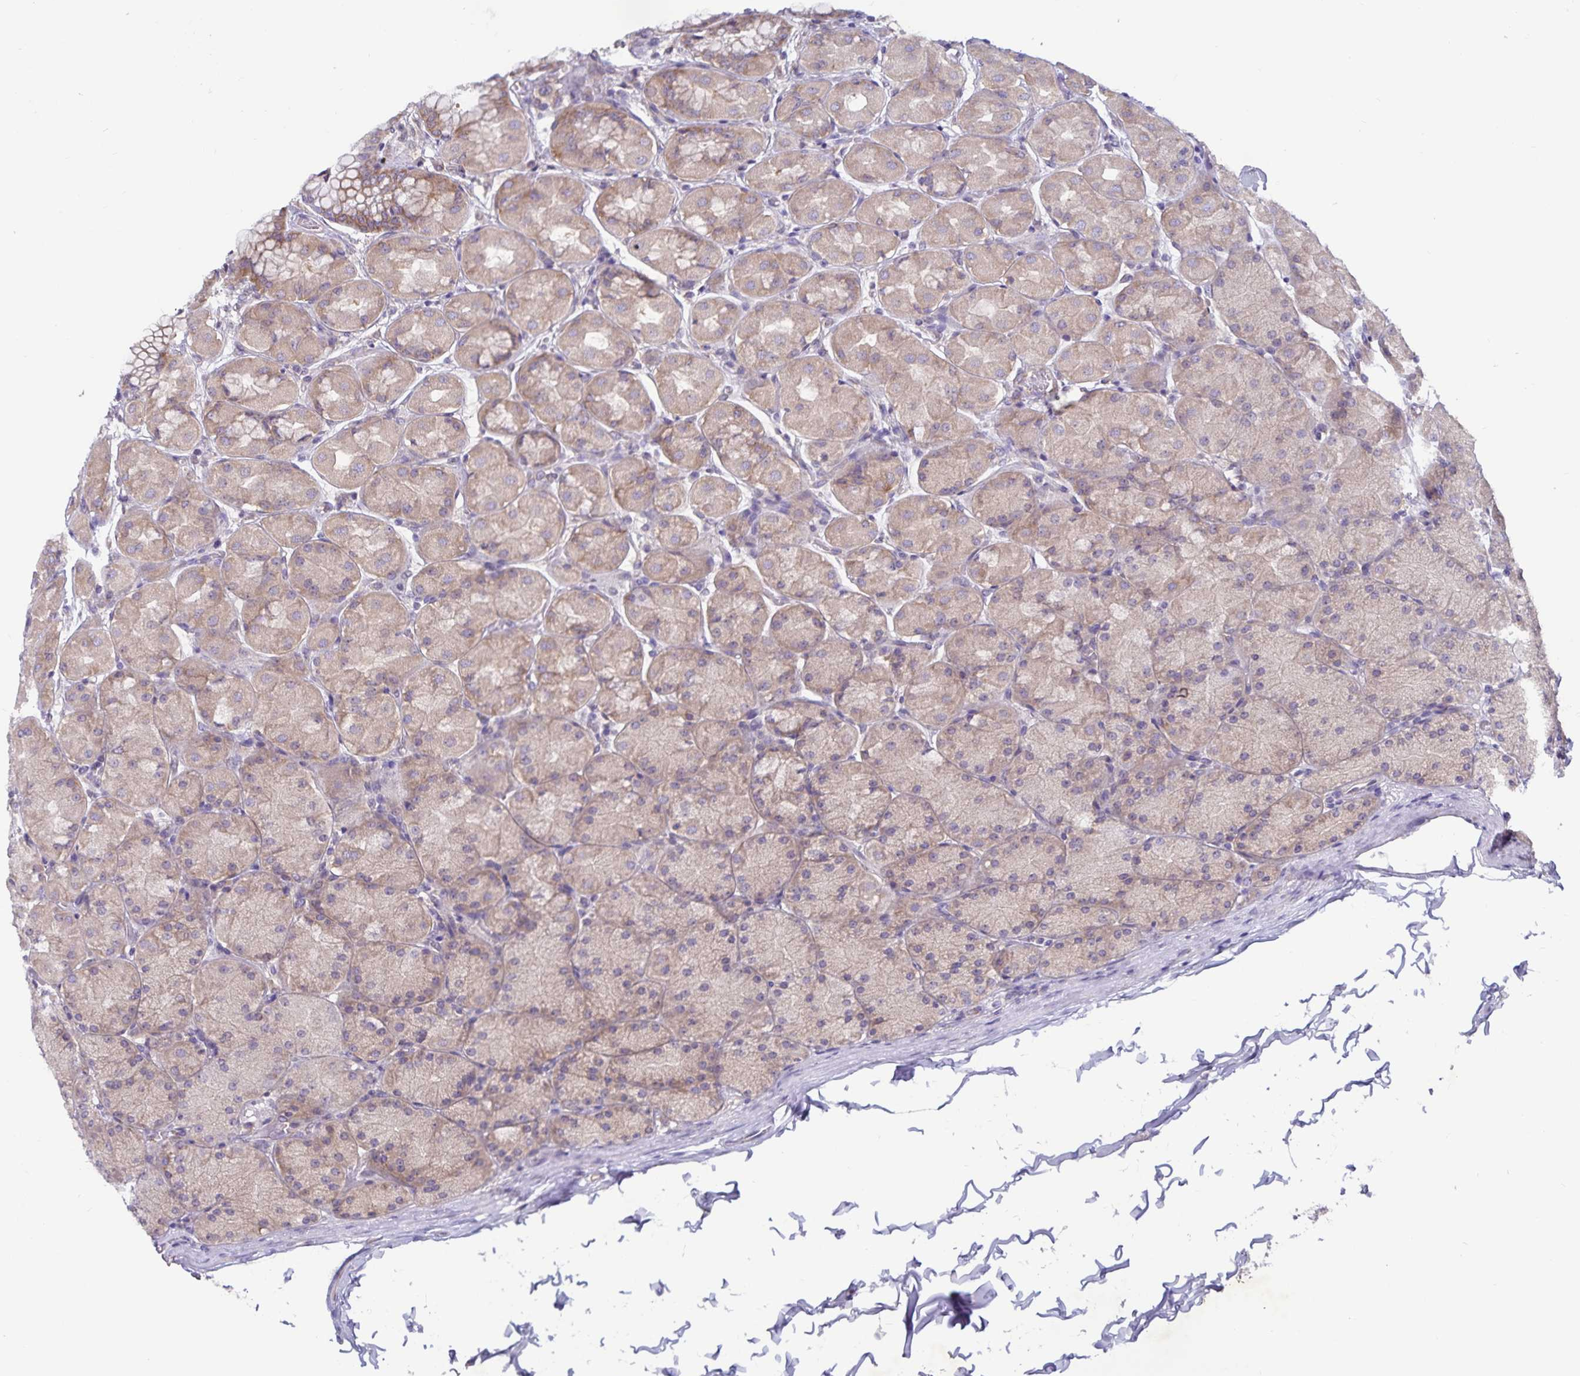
{"staining": {"intensity": "moderate", "quantity": "25%-75%", "location": "cytoplasmic/membranous"}, "tissue": "stomach", "cell_type": "Glandular cells", "image_type": "normal", "snomed": [{"axis": "morphology", "description": "Normal tissue, NOS"}, {"axis": "topography", "description": "Stomach, upper"}], "caption": "Immunohistochemistry (DAB) staining of benign stomach shows moderate cytoplasmic/membranous protein expression in approximately 25%-75% of glandular cells.", "gene": "FAM120A", "patient": {"sex": "female", "age": 56}}